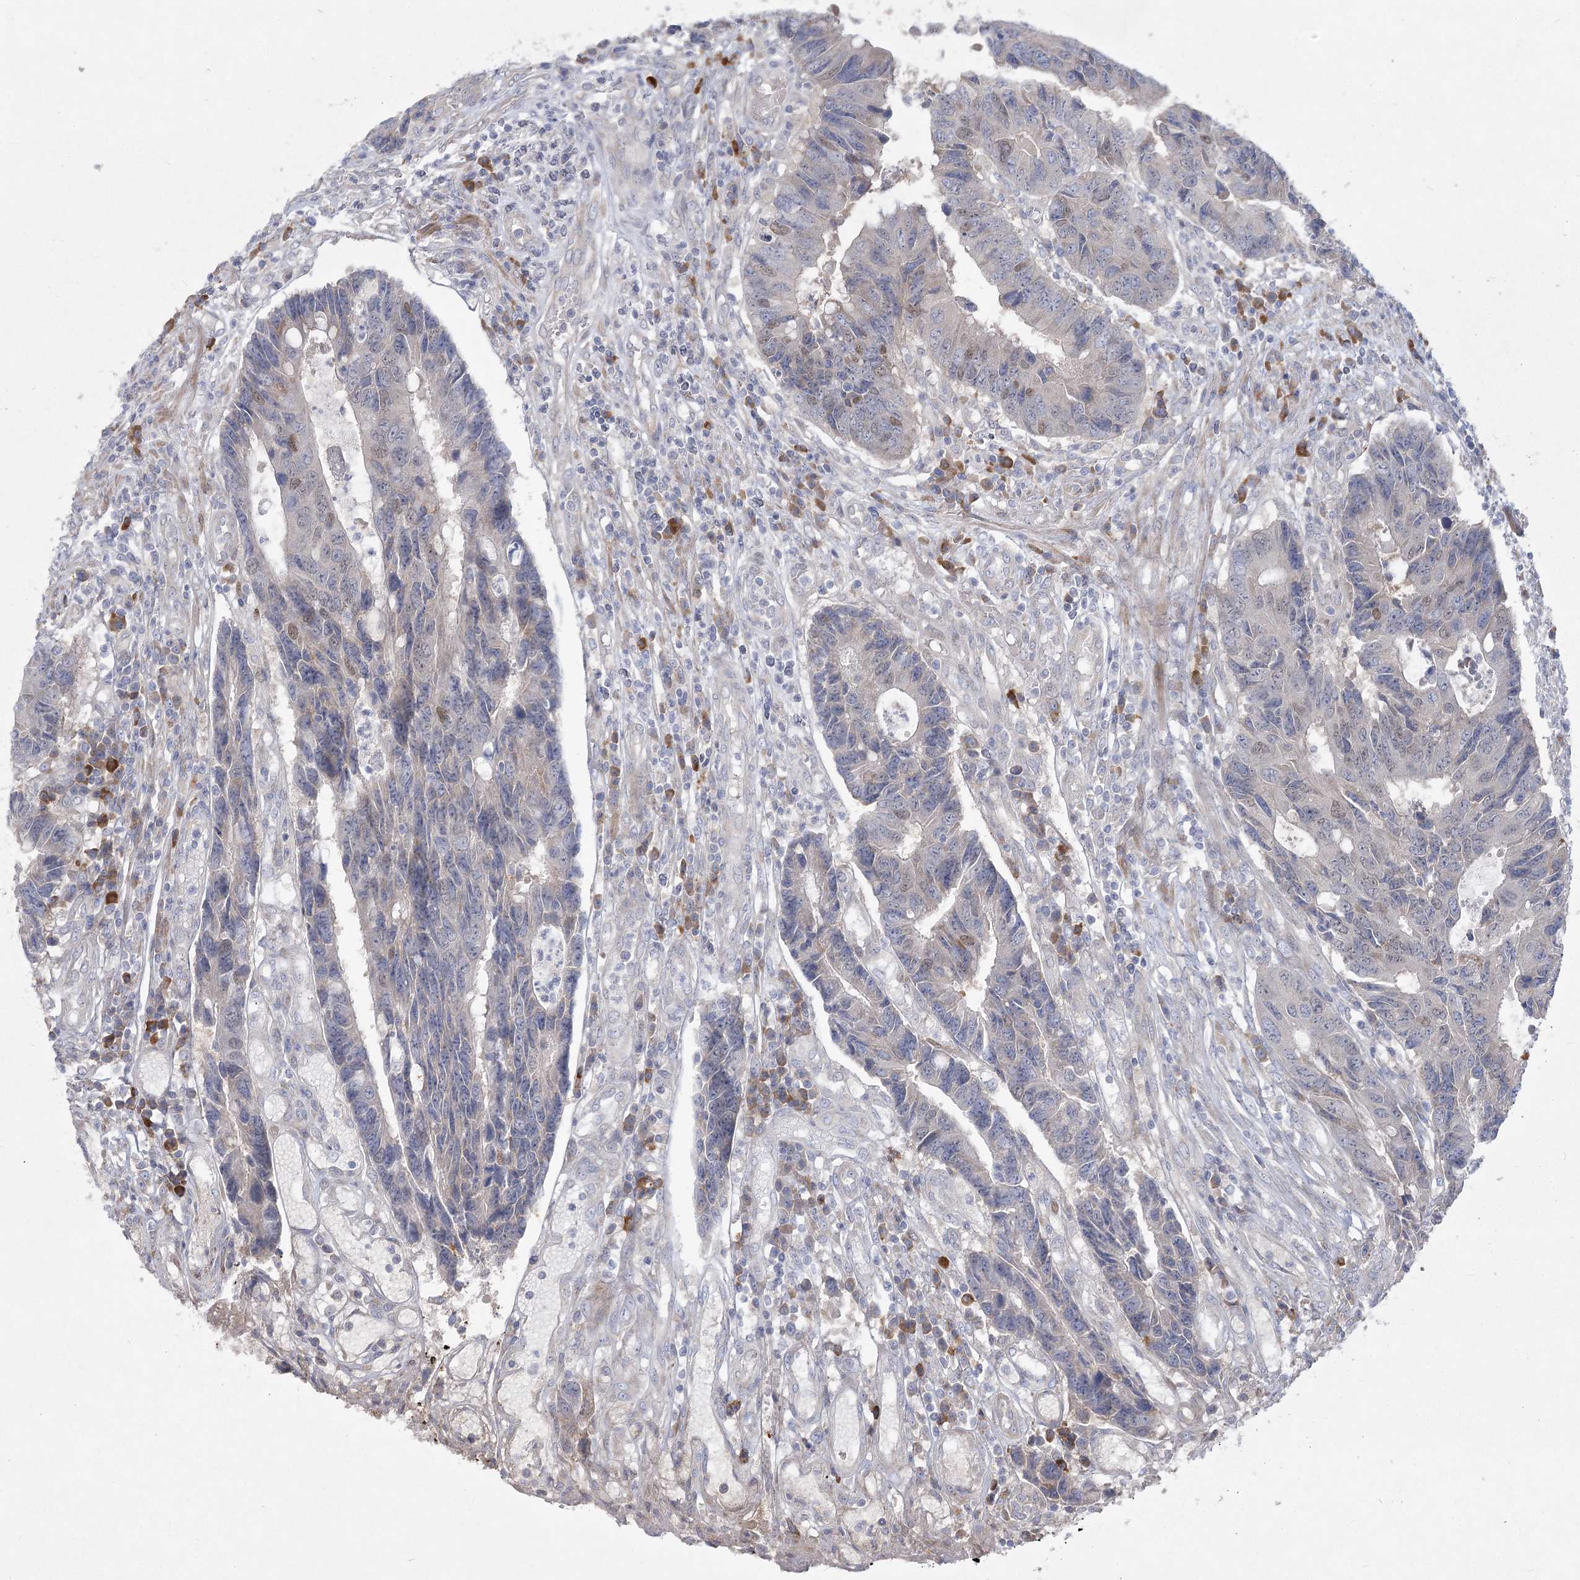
{"staining": {"intensity": "weak", "quantity": "<25%", "location": "nuclear"}, "tissue": "colorectal cancer", "cell_type": "Tumor cells", "image_type": "cancer", "snomed": [{"axis": "morphology", "description": "Adenocarcinoma, NOS"}, {"axis": "topography", "description": "Rectum"}], "caption": "IHC micrograph of neoplastic tissue: human adenocarcinoma (colorectal) stained with DAB shows no significant protein staining in tumor cells.", "gene": "CAMTA1", "patient": {"sex": "male", "age": 84}}